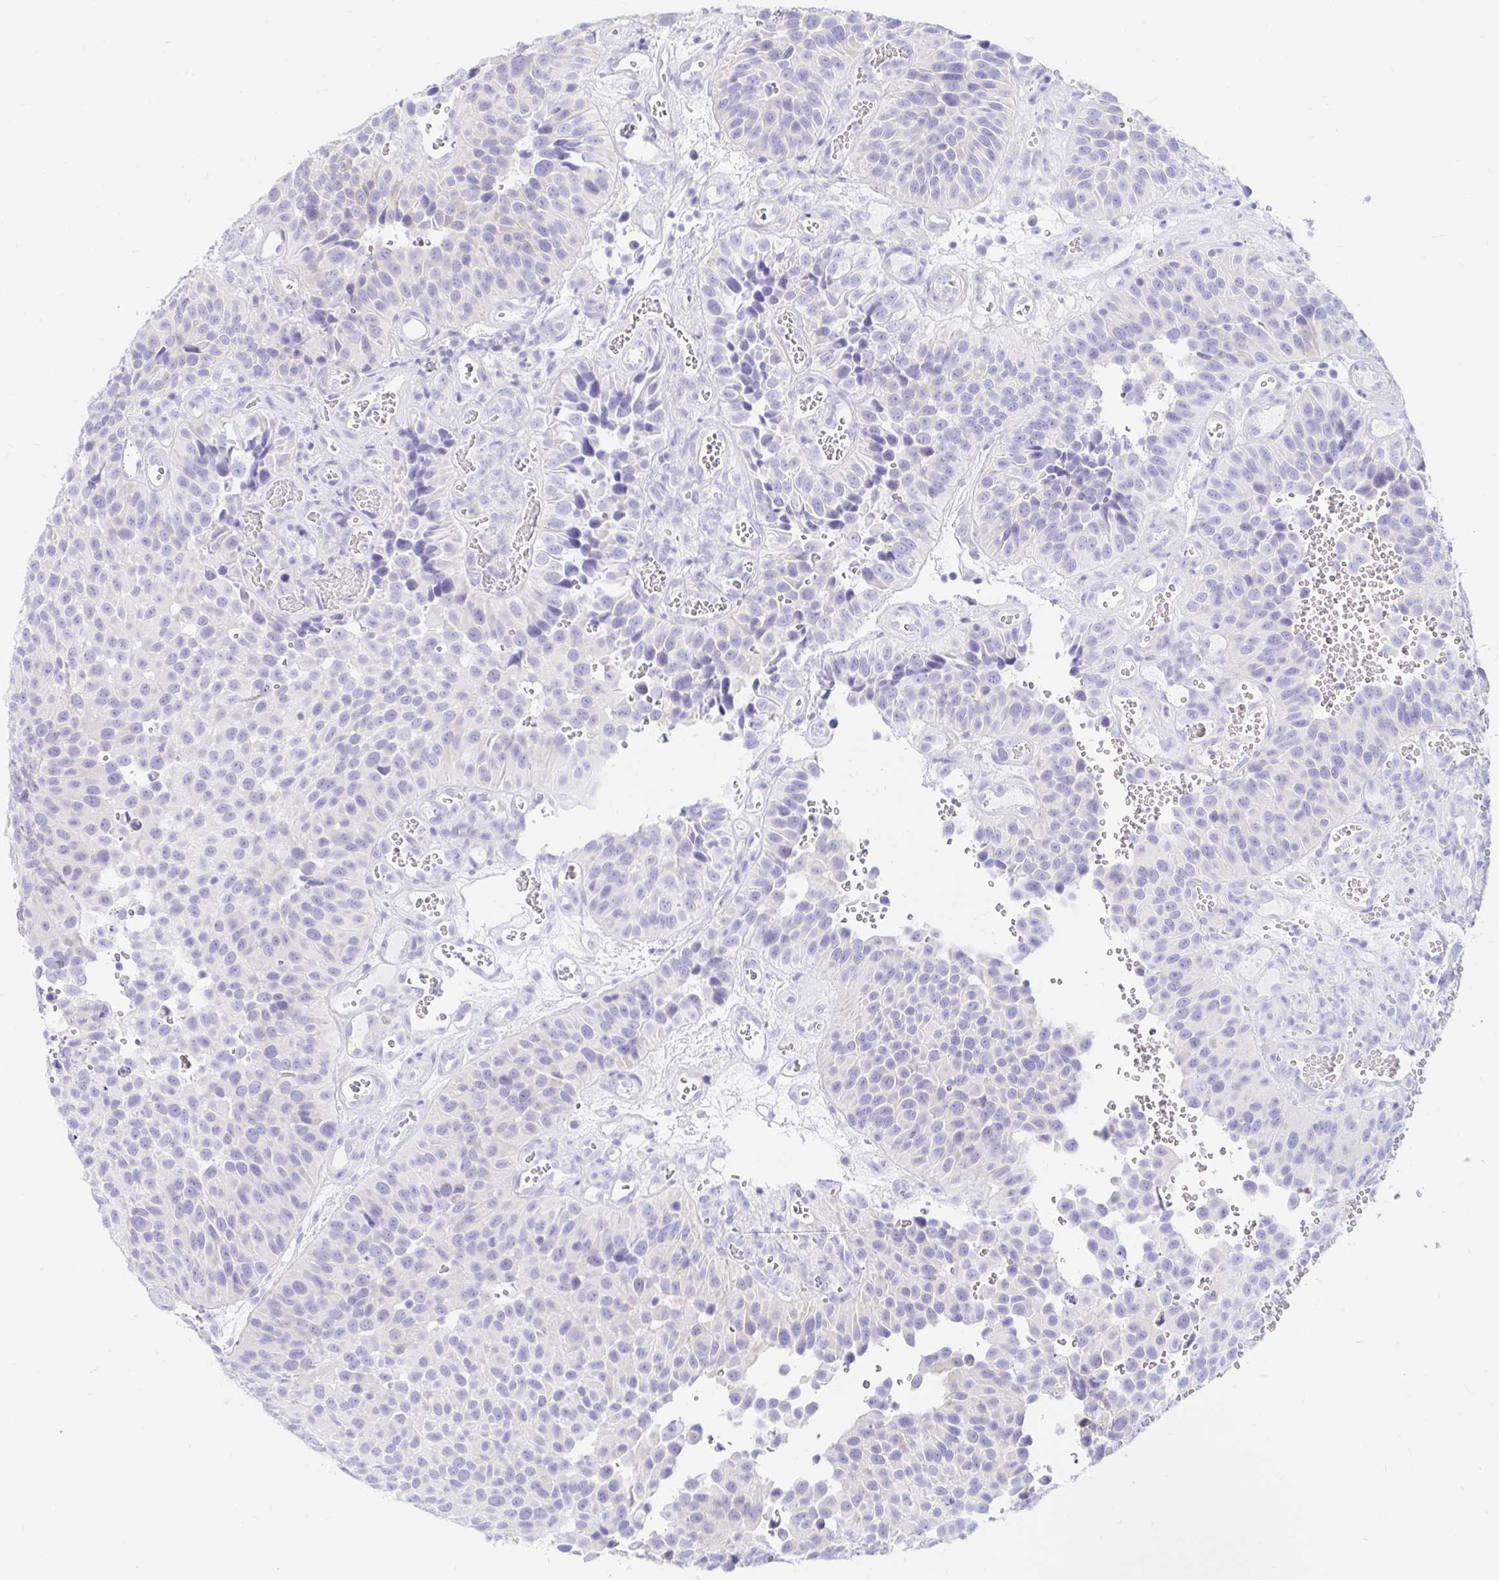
{"staining": {"intensity": "negative", "quantity": "none", "location": "none"}, "tissue": "urothelial cancer", "cell_type": "Tumor cells", "image_type": "cancer", "snomed": [{"axis": "morphology", "description": "Urothelial carcinoma, Low grade"}, {"axis": "topography", "description": "Urinary bladder"}], "caption": "DAB immunohistochemical staining of urothelial carcinoma (low-grade) displays no significant positivity in tumor cells. (DAB (3,3'-diaminobenzidine) immunohistochemistry (IHC) with hematoxylin counter stain).", "gene": "PPP1R1B", "patient": {"sex": "male", "age": 76}}